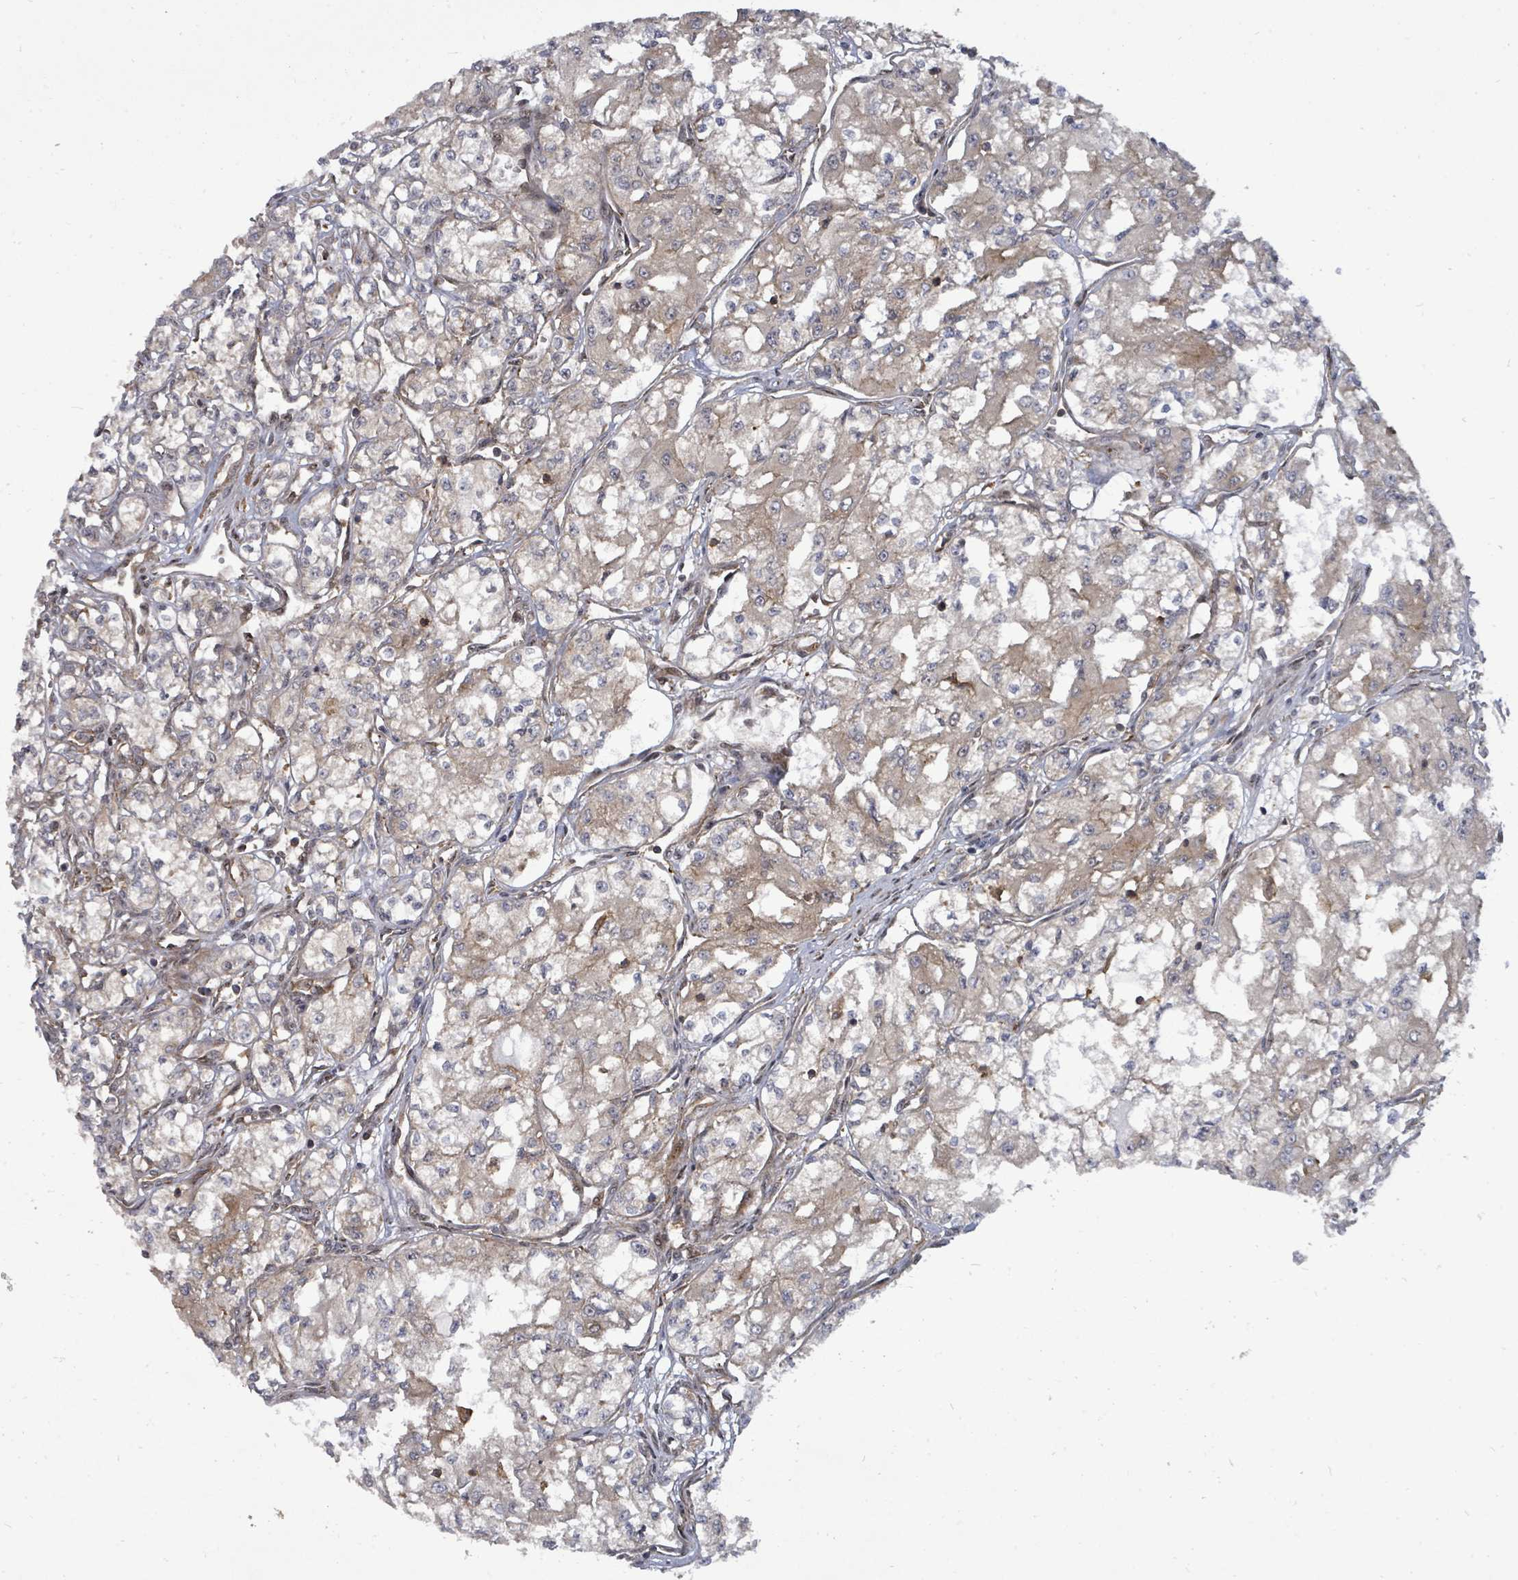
{"staining": {"intensity": "weak", "quantity": "25%-75%", "location": "cytoplasmic/membranous"}, "tissue": "renal cancer", "cell_type": "Tumor cells", "image_type": "cancer", "snomed": [{"axis": "morphology", "description": "Adenocarcinoma, NOS"}, {"axis": "topography", "description": "Kidney"}], "caption": "Weak cytoplasmic/membranous protein positivity is identified in approximately 25%-75% of tumor cells in renal cancer. The staining was performed using DAB to visualize the protein expression in brown, while the nuclei were stained in blue with hematoxylin (Magnification: 20x).", "gene": "EIF3C", "patient": {"sex": "male", "age": 59}}